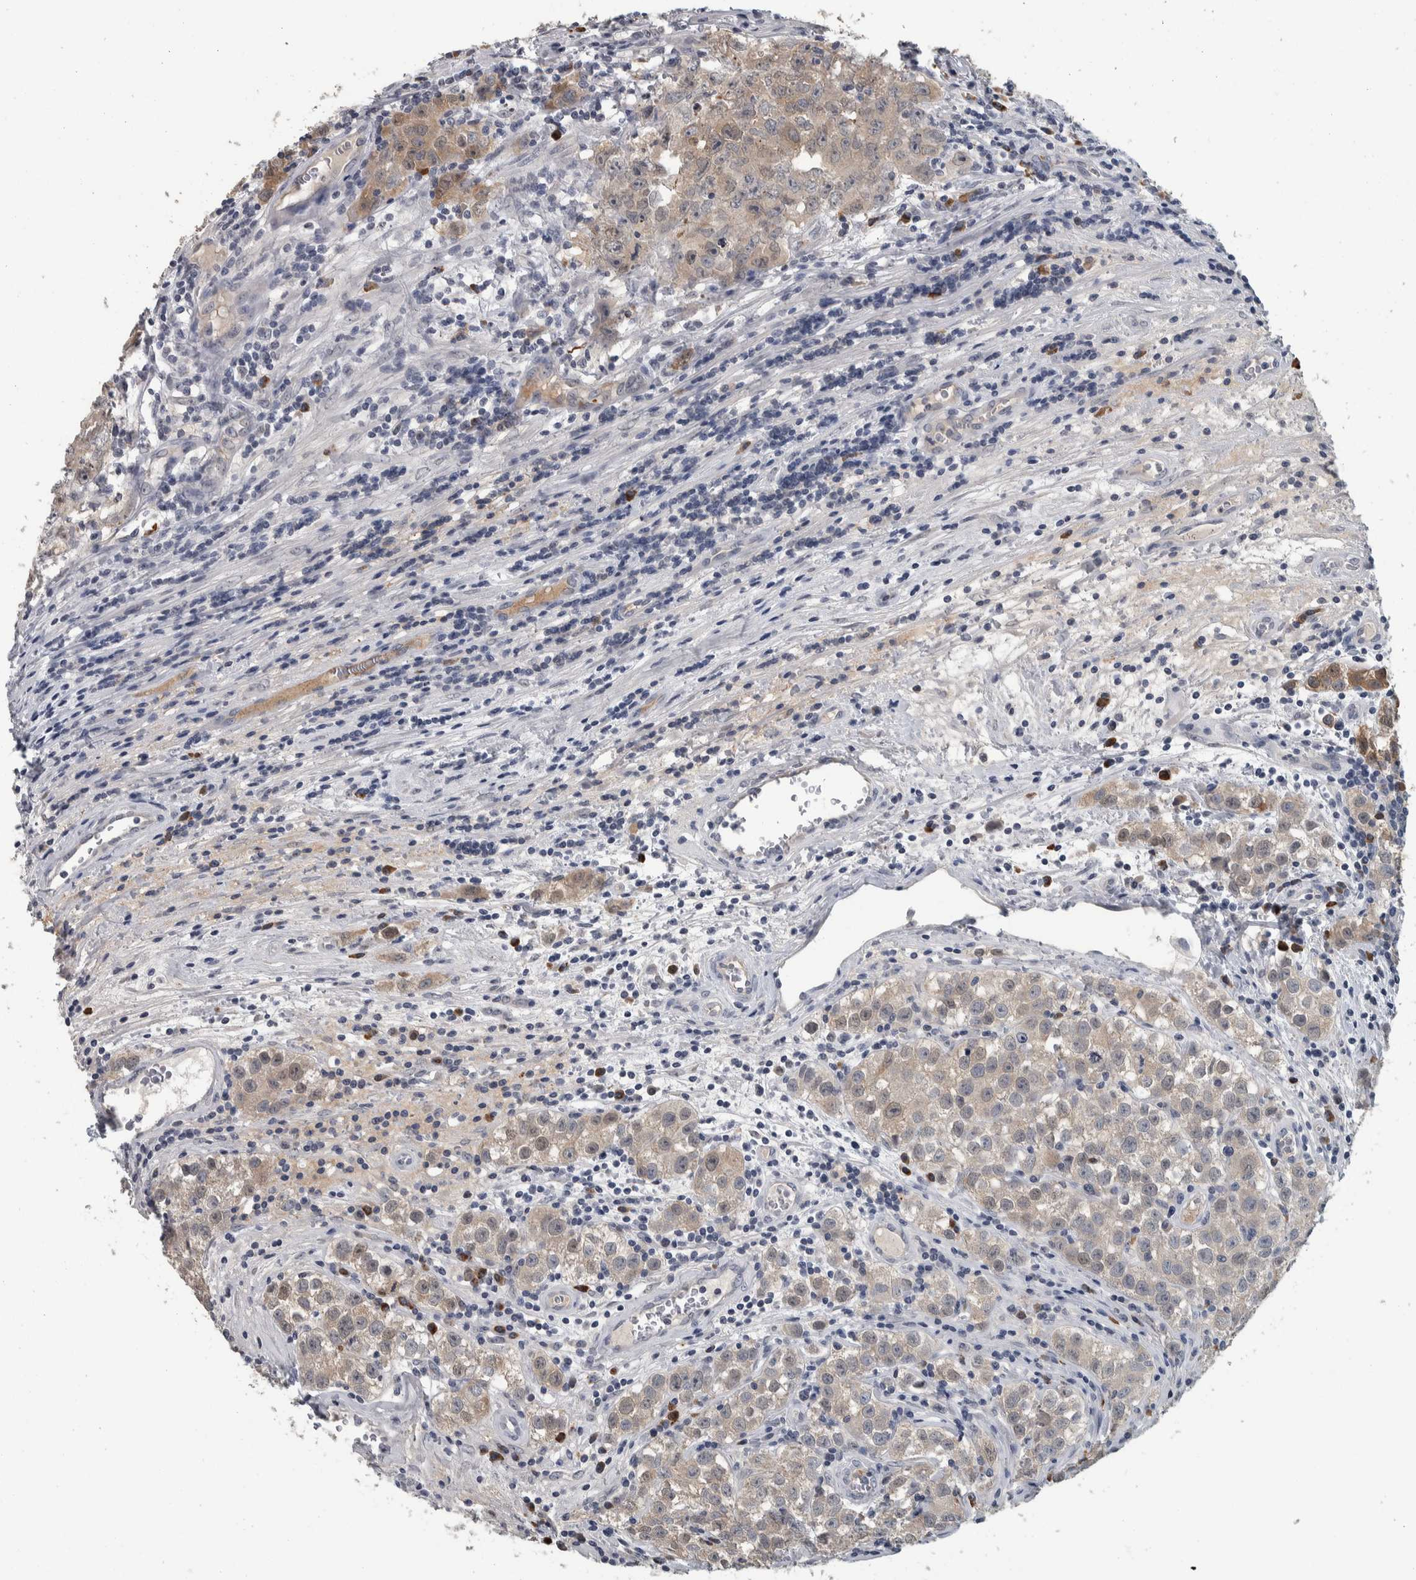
{"staining": {"intensity": "weak", "quantity": "<25%", "location": "cytoplasmic/membranous"}, "tissue": "testis cancer", "cell_type": "Tumor cells", "image_type": "cancer", "snomed": [{"axis": "morphology", "description": "Seminoma, NOS"}, {"axis": "morphology", "description": "Carcinoma, Embryonal, NOS"}, {"axis": "topography", "description": "Testis"}], "caption": "Immunohistochemistry (IHC) histopathology image of neoplastic tissue: human testis cancer (seminoma) stained with DAB shows no significant protein staining in tumor cells.", "gene": "CAVIN4", "patient": {"sex": "male", "age": 43}}